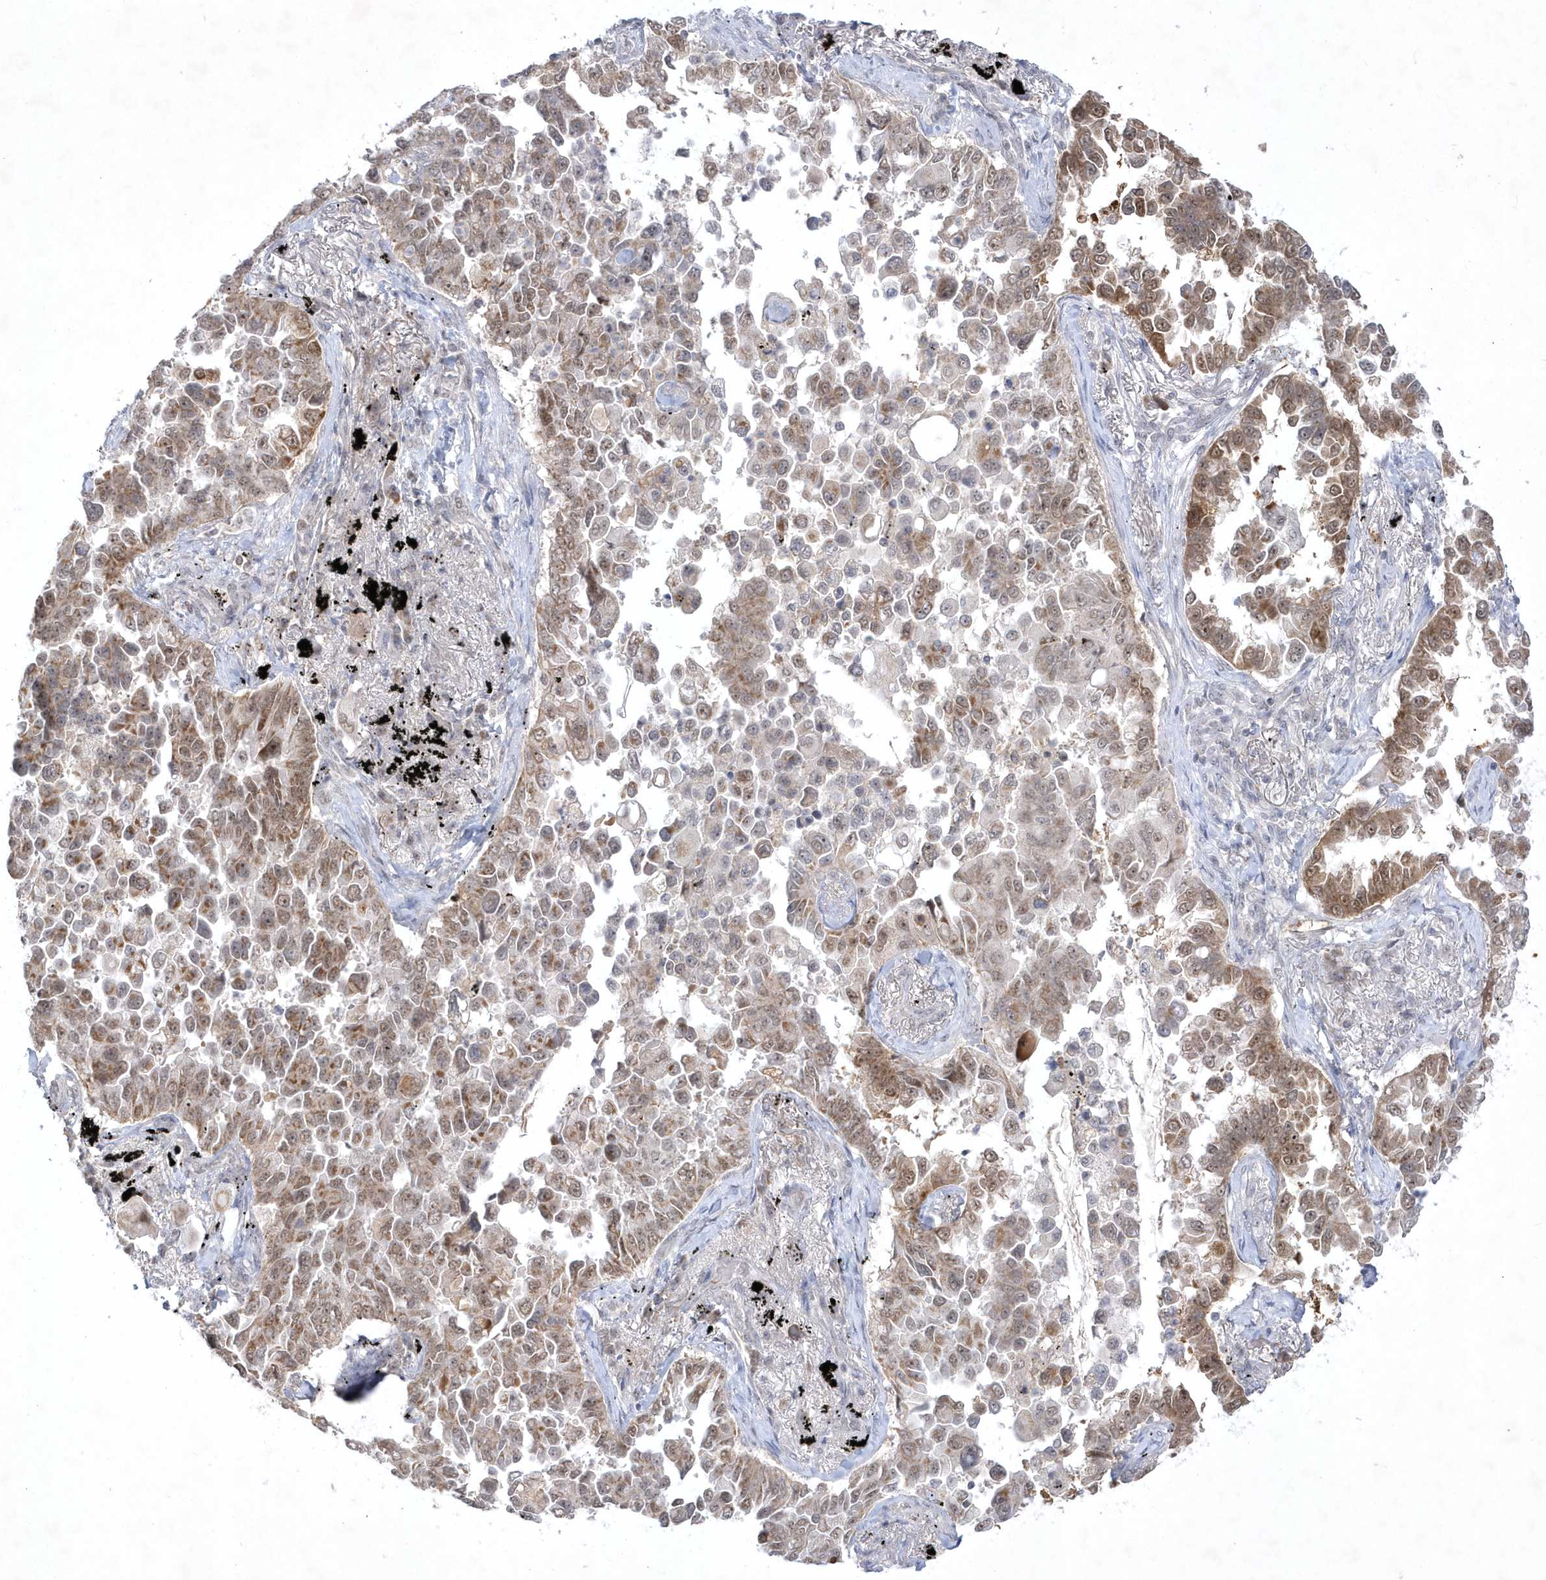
{"staining": {"intensity": "moderate", "quantity": ">75%", "location": "cytoplasmic/membranous,nuclear"}, "tissue": "lung cancer", "cell_type": "Tumor cells", "image_type": "cancer", "snomed": [{"axis": "morphology", "description": "Adenocarcinoma, NOS"}, {"axis": "topography", "description": "Lung"}], "caption": "This is an image of immunohistochemistry (IHC) staining of lung adenocarcinoma, which shows moderate positivity in the cytoplasmic/membranous and nuclear of tumor cells.", "gene": "CPSF3", "patient": {"sex": "female", "age": 67}}